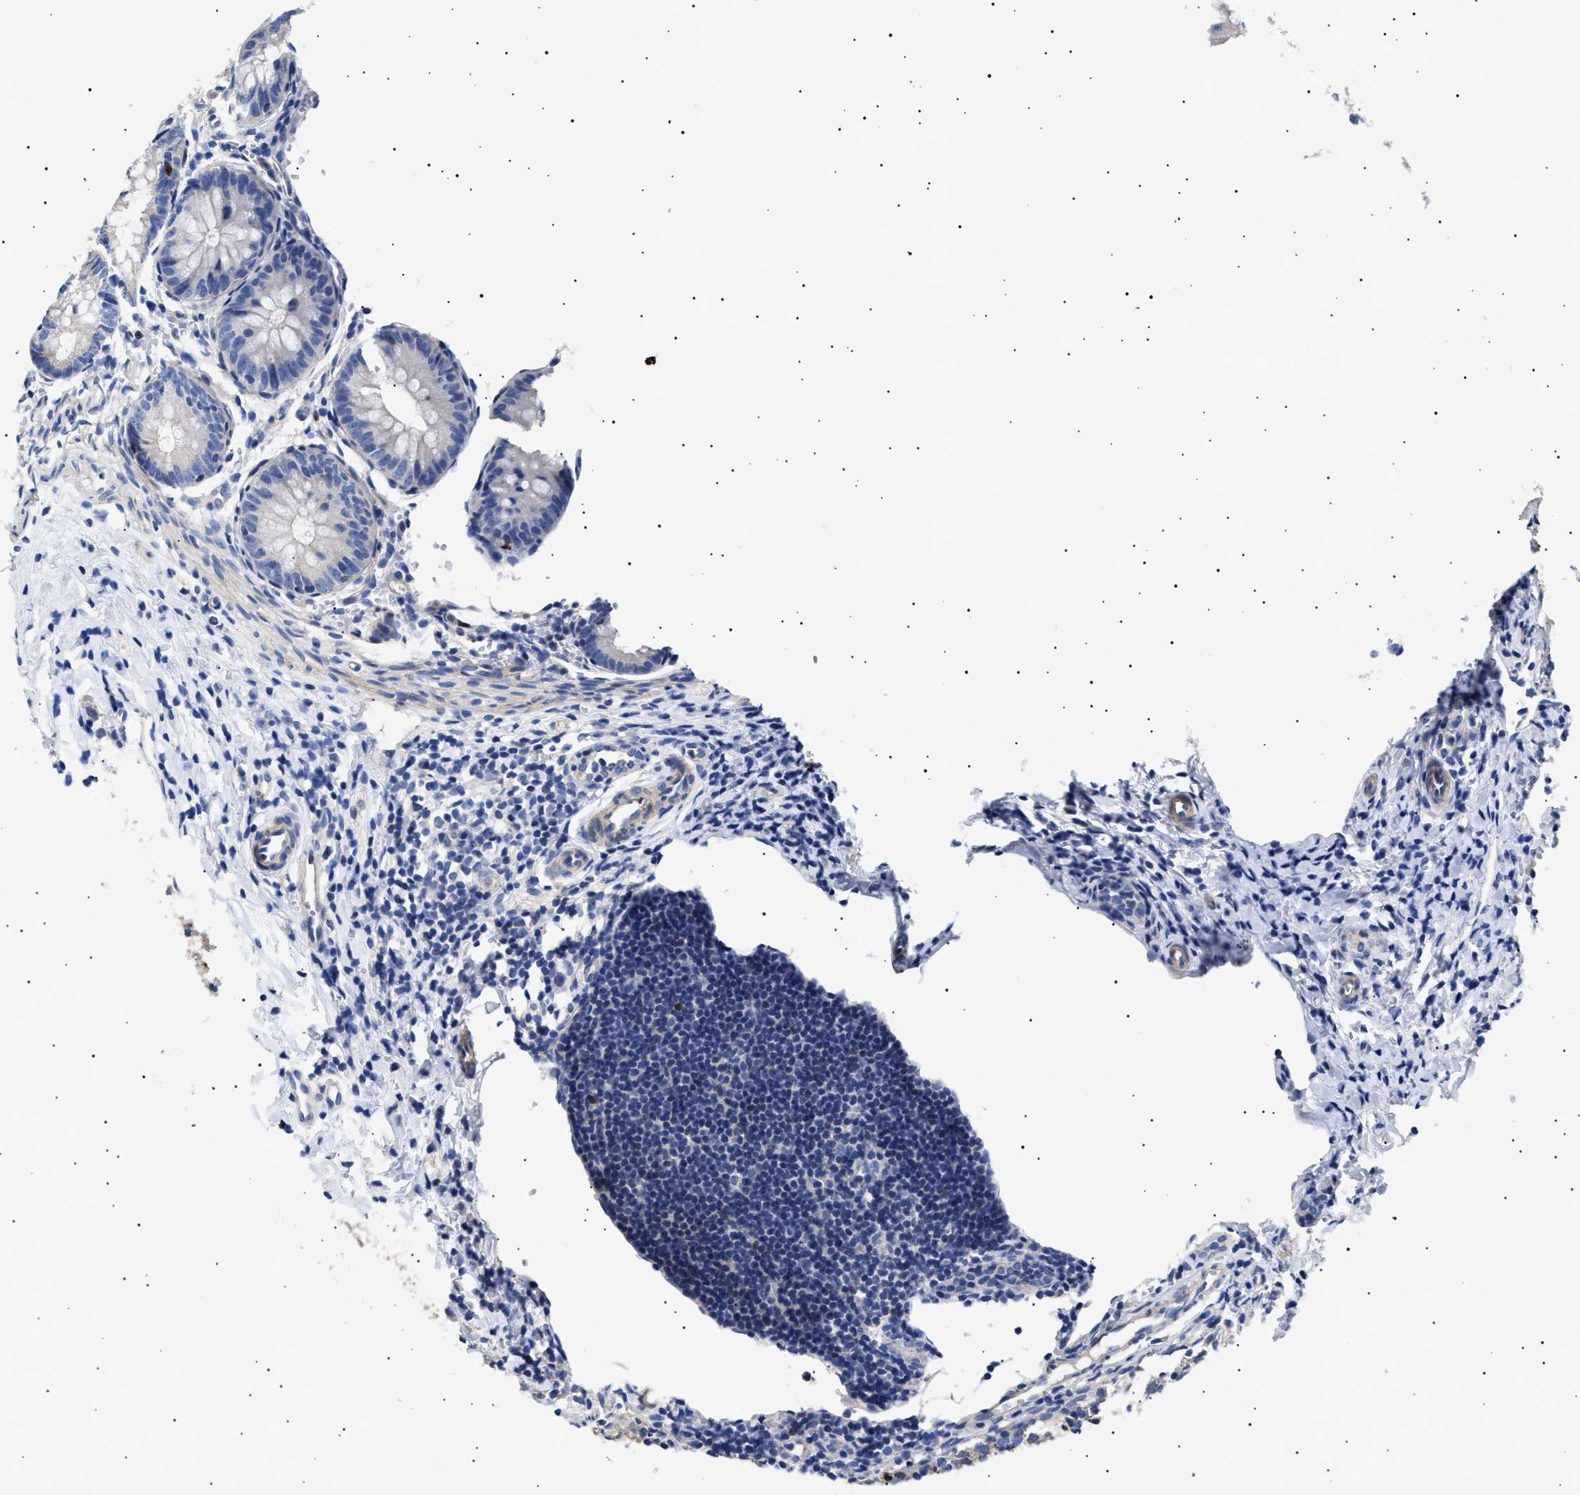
{"staining": {"intensity": "negative", "quantity": "none", "location": "none"}, "tissue": "appendix", "cell_type": "Glandular cells", "image_type": "normal", "snomed": [{"axis": "morphology", "description": "Normal tissue, NOS"}, {"axis": "topography", "description": "Appendix"}], "caption": "IHC of normal human appendix reveals no staining in glandular cells.", "gene": "HEMGN", "patient": {"sex": "male", "age": 1}}